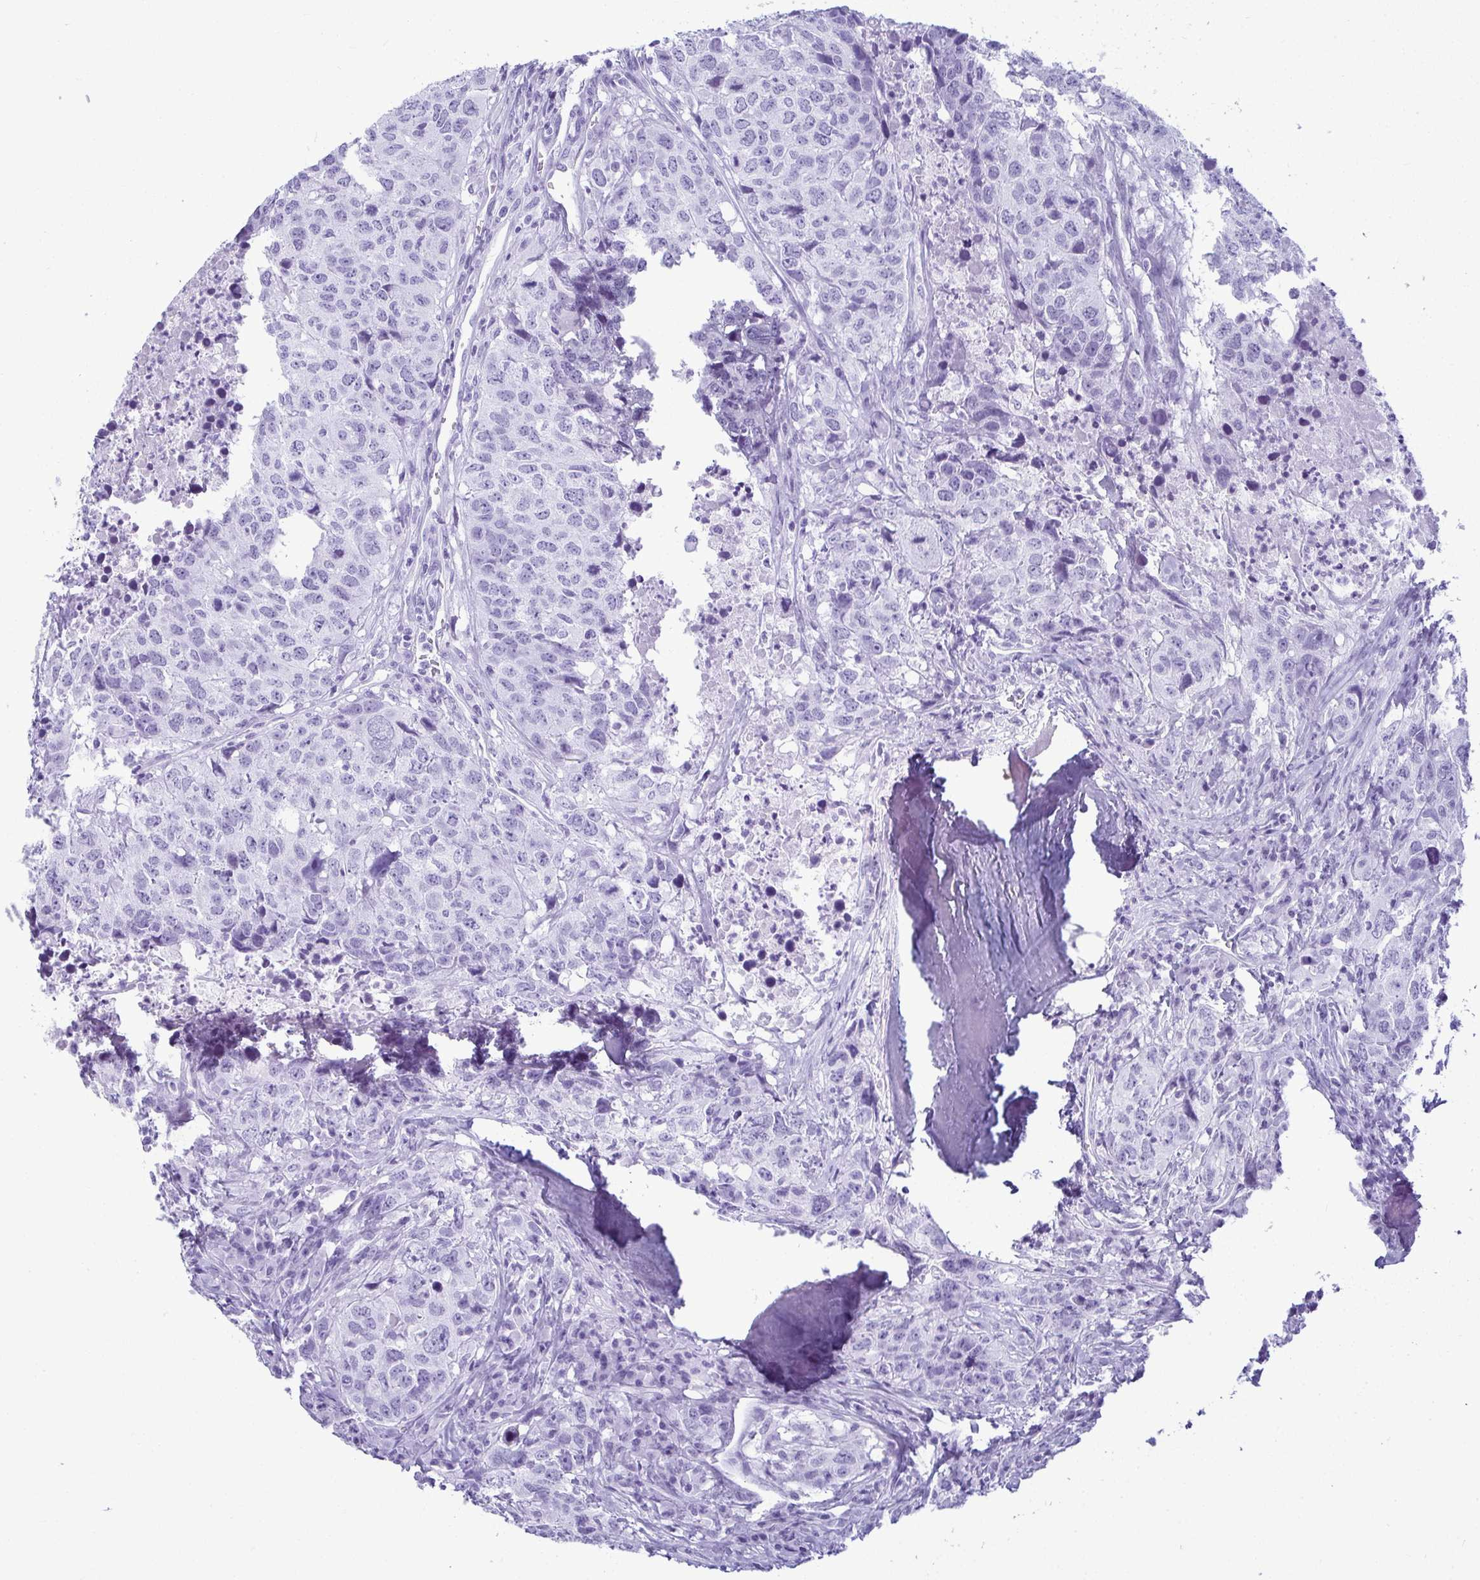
{"staining": {"intensity": "negative", "quantity": "none", "location": "none"}, "tissue": "head and neck cancer", "cell_type": "Tumor cells", "image_type": "cancer", "snomed": [{"axis": "morphology", "description": "Normal tissue, NOS"}, {"axis": "morphology", "description": "Squamous cell carcinoma, NOS"}, {"axis": "topography", "description": "Skeletal muscle"}, {"axis": "topography", "description": "Vascular tissue"}, {"axis": "topography", "description": "Peripheral nerve tissue"}, {"axis": "topography", "description": "Head-Neck"}], "caption": "Head and neck cancer was stained to show a protein in brown. There is no significant positivity in tumor cells. The staining is performed using DAB brown chromogen with nuclei counter-stained in using hematoxylin.", "gene": "CLGN", "patient": {"sex": "male", "age": 66}}